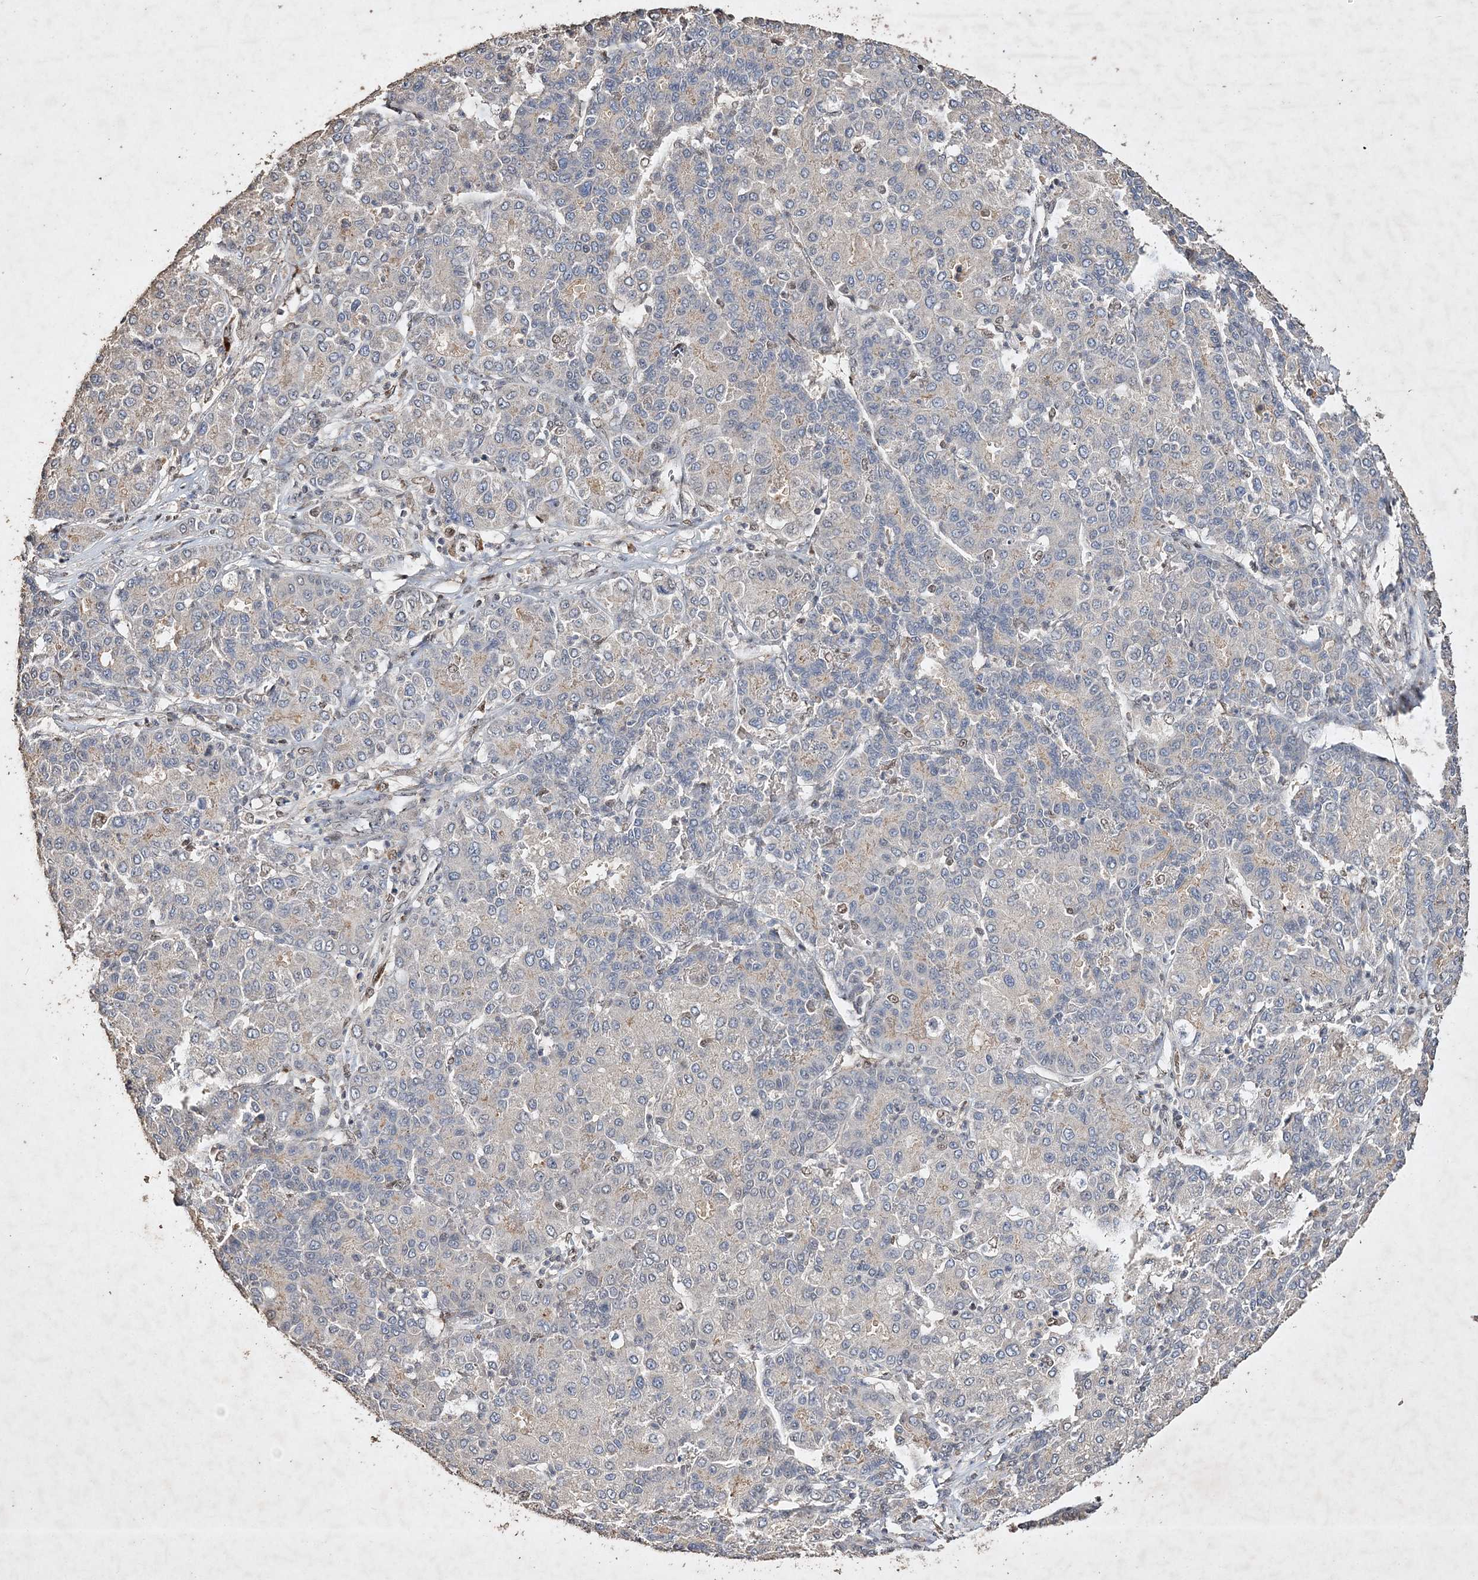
{"staining": {"intensity": "negative", "quantity": "none", "location": "none"}, "tissue": "liver cancer", "cell_type": "Tumor cells", "image_type": "cancer", "snomed": [{"axis": "morphology", "description": "Carcinoma, Hepatocellular, NOS"}, {"axis": "topography", "description": "Liver"}], "caption": "This is an IHC image of human liver hepatocellular carcinoma. There is no positivity in tumor cells.", "gene": "C3orf38", "patient": {"sex": "male", "age": 65}}